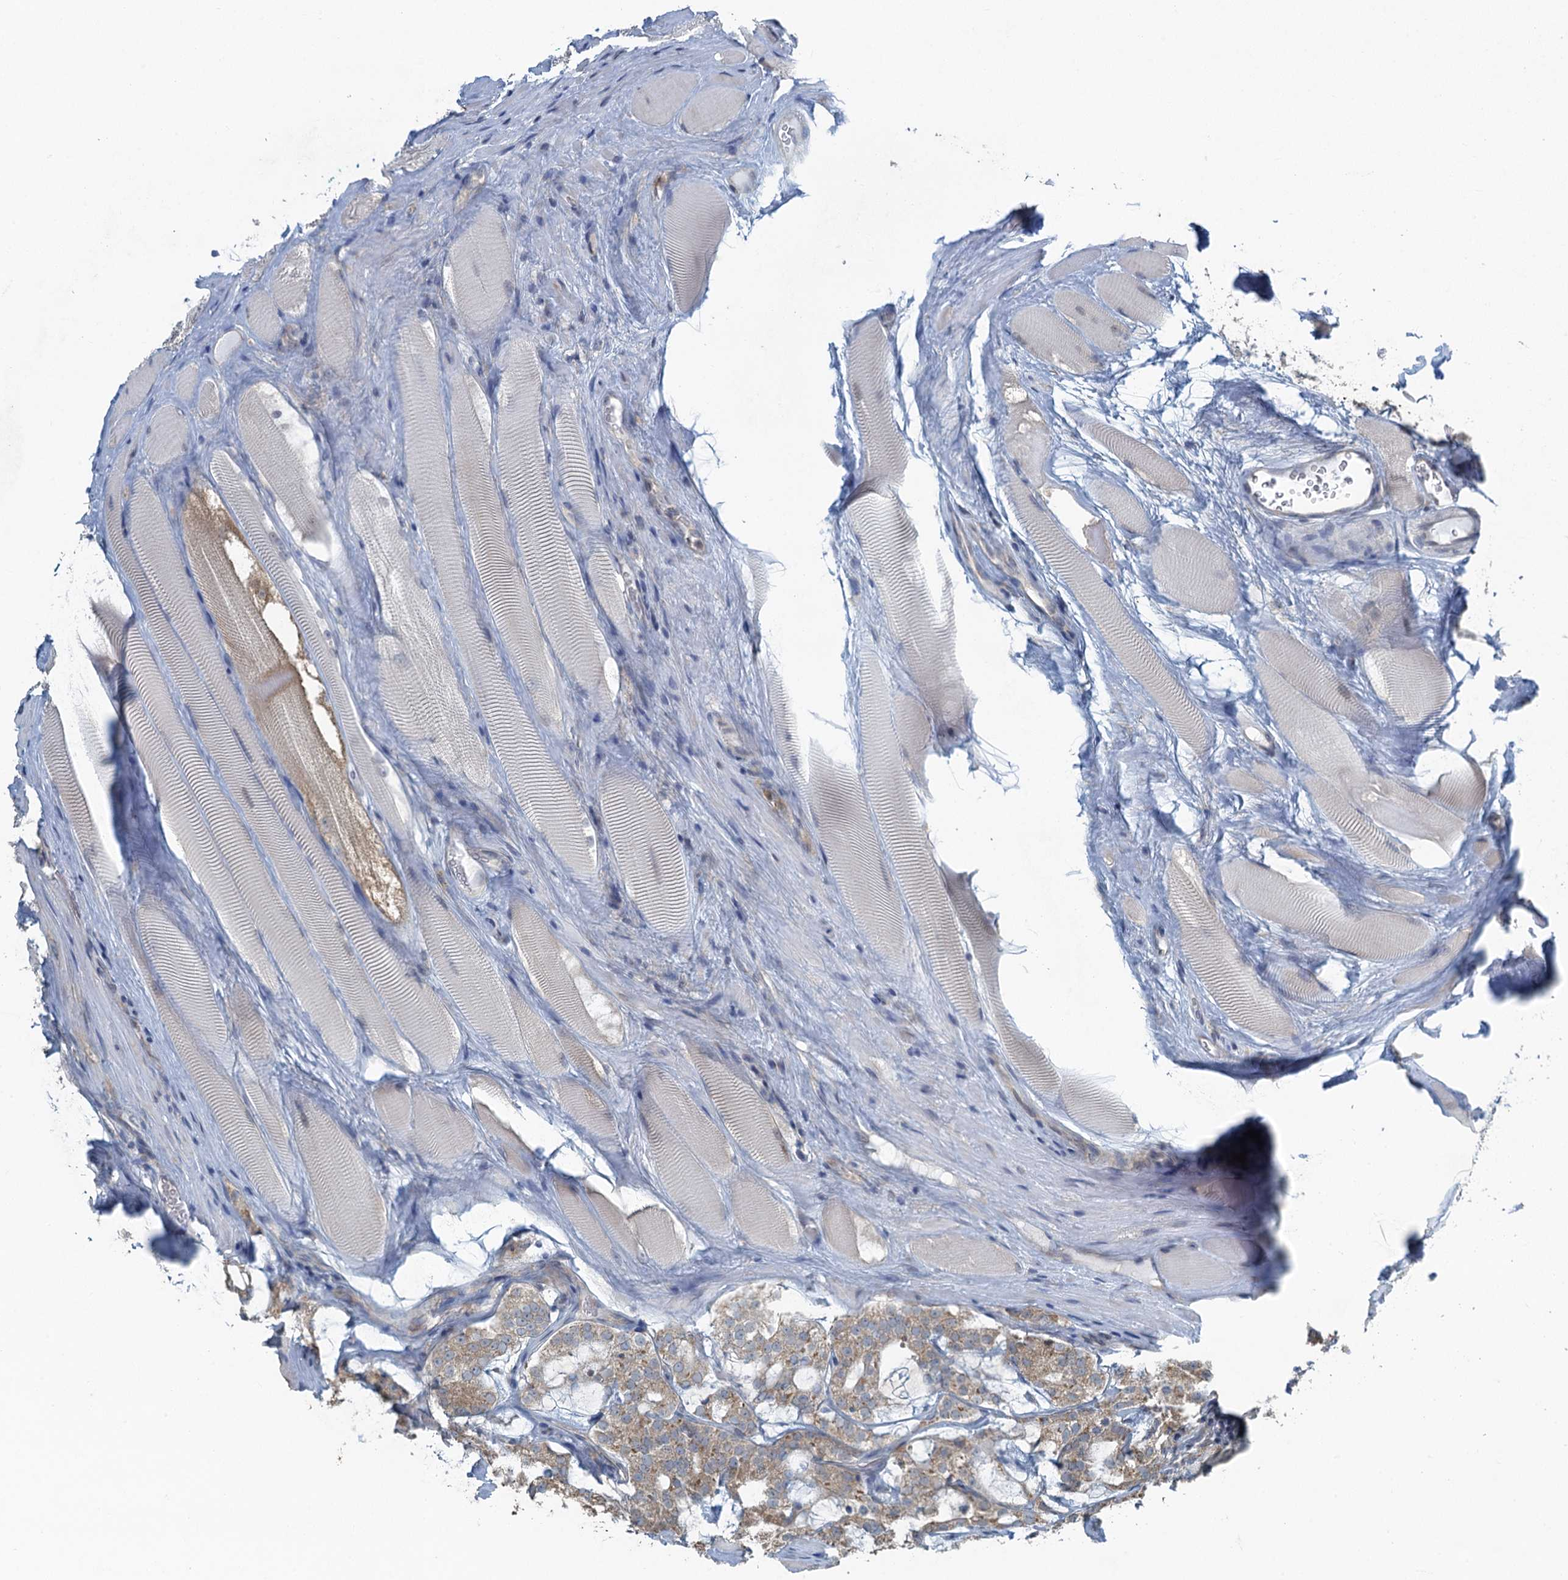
{"staining": {"intensity": "weak", "quantity": "25%-75%", "location": "cytoplasmic/membranous"}, "tissue": "prostate cancer", "cell_type": "Tumor cells", "image_type": "cancer", "snomed": [{"axis": "morphology", "description": "Adenocarcinoma, High grade"}, {"axis": "topography", "description": "Prostate"}], "caption": "High-grade adenocarcinoma (prostate) stained with a brown dye reveals weak cytoplasmic/membranous positive expression in approximately 25%-75% of tumor cells.", "gene": "TEX35", "patient": {"sex": "male", "age": 63}}